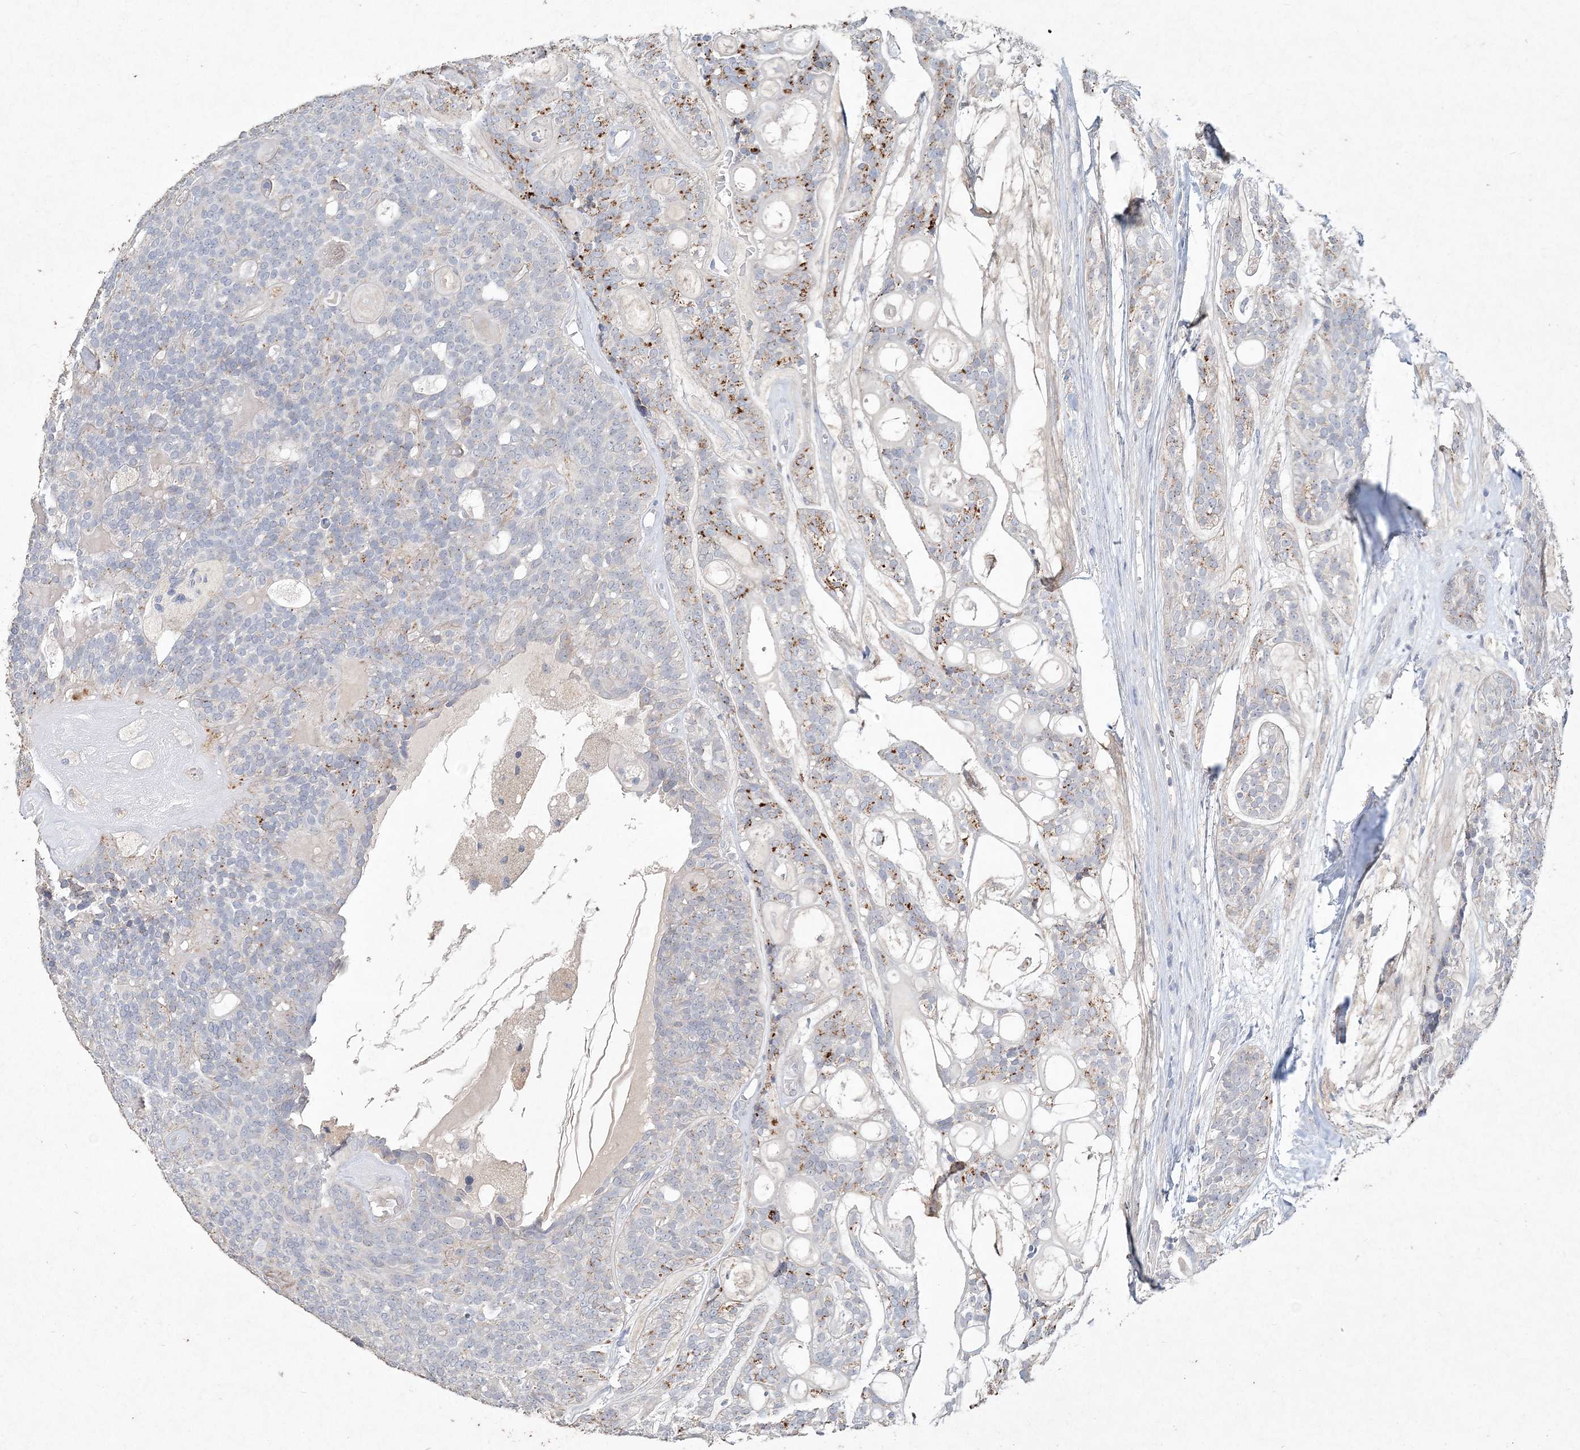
{"staining": {"intensity": "moderate", "quantity": "<25%", "location": "cytoplasmic/membranous"}, "tissue": "head and neck cancer", "cell_type": "Tumor cells", "image_type": "cancer", "snomed": [{"axis": "morphology", "description": "Adenocarcinoma, NOS"}, {"axis": "topography", "description": "Head-Neck"}], "caption": "This micrograph shows immunohistochemistry (IHC) staining of human head and neck adenocarcinoma, with low moderate cytoplasmic/membranous positivity in approximately <25% of tumor cells.", "gene": "DNAH5", "patient": {"sex": "male", "age": 66}}